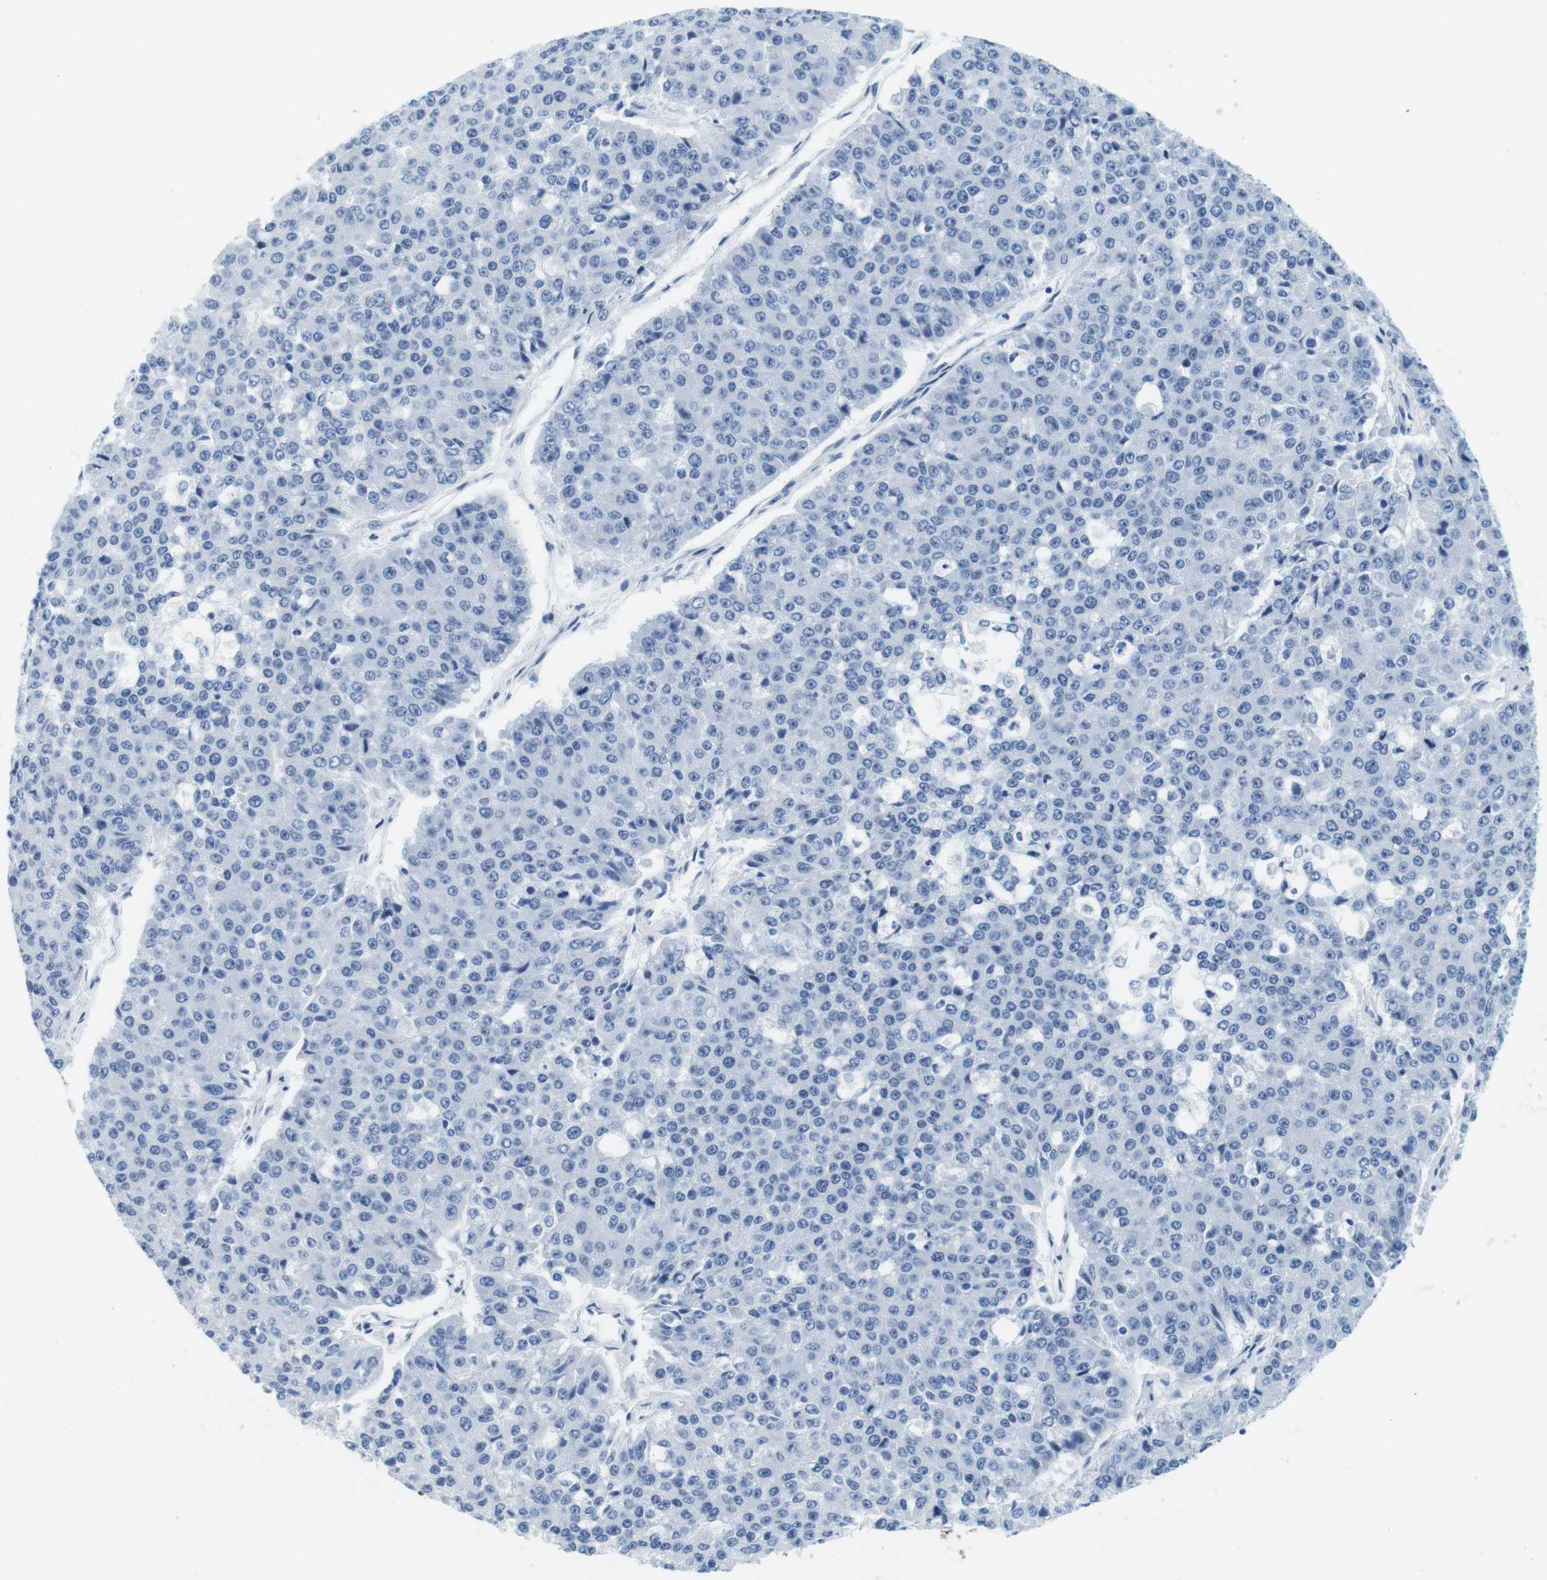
{"staining": {"intensity": "negative", "quantity": "none", "location": "none"}, "tissue": "pancreatic cancer", "cell_type": "Tumor cells", "image_type": "cancer", "snomed": [{"axis": "morphology", "description": "Adenocarcinoma, NOS"}, {"axis": "topography", "description": "Pancreas"}], "caption": "Pancreatic cancer (adenocarcinoma) stained for a protein using immunohistochemistry (IHC) reveals no positivity tumor cells.", "gene": "CYP2C9", "patient": {"sex": "male", "age": 50}}